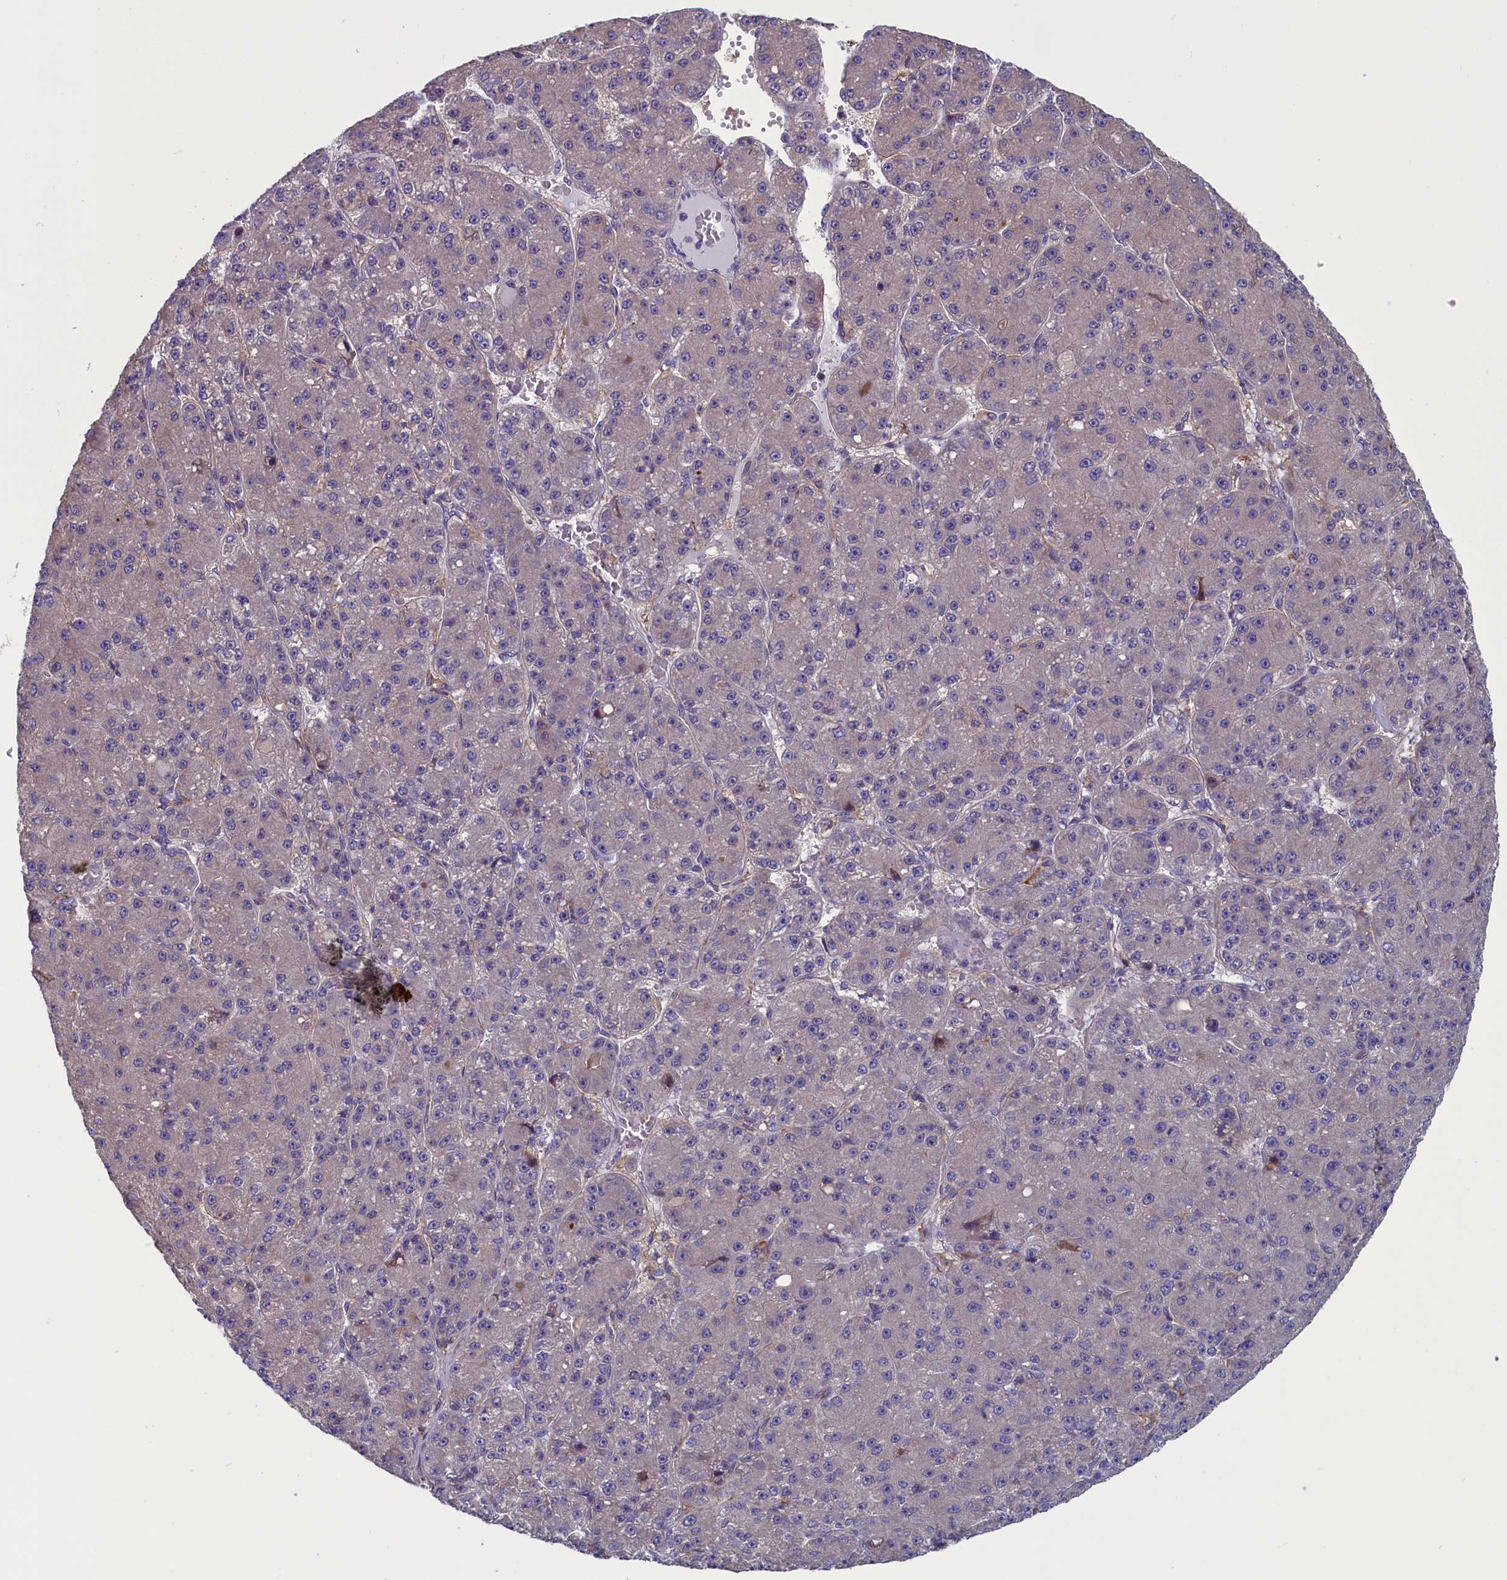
{"staining": {"intensity": "negative", "quantity": "none", "location": "none"}, "tissue": "liver cancer", "cell_type": "Tumor cells", "image_type": "cancer", "snomed": [{"axis": "morphology", "description": "Carcinoma, Hepatocellular, NOS"}, {"axis": "topography", "description": "Liver"}], "caption": "Hepatocellular carcinoma (liver) was stained to show a protein in brown. There is no significant expression in tumor cells.", "gene": "ANKRD39", "patient": {"sex": "male", "age": 67}}